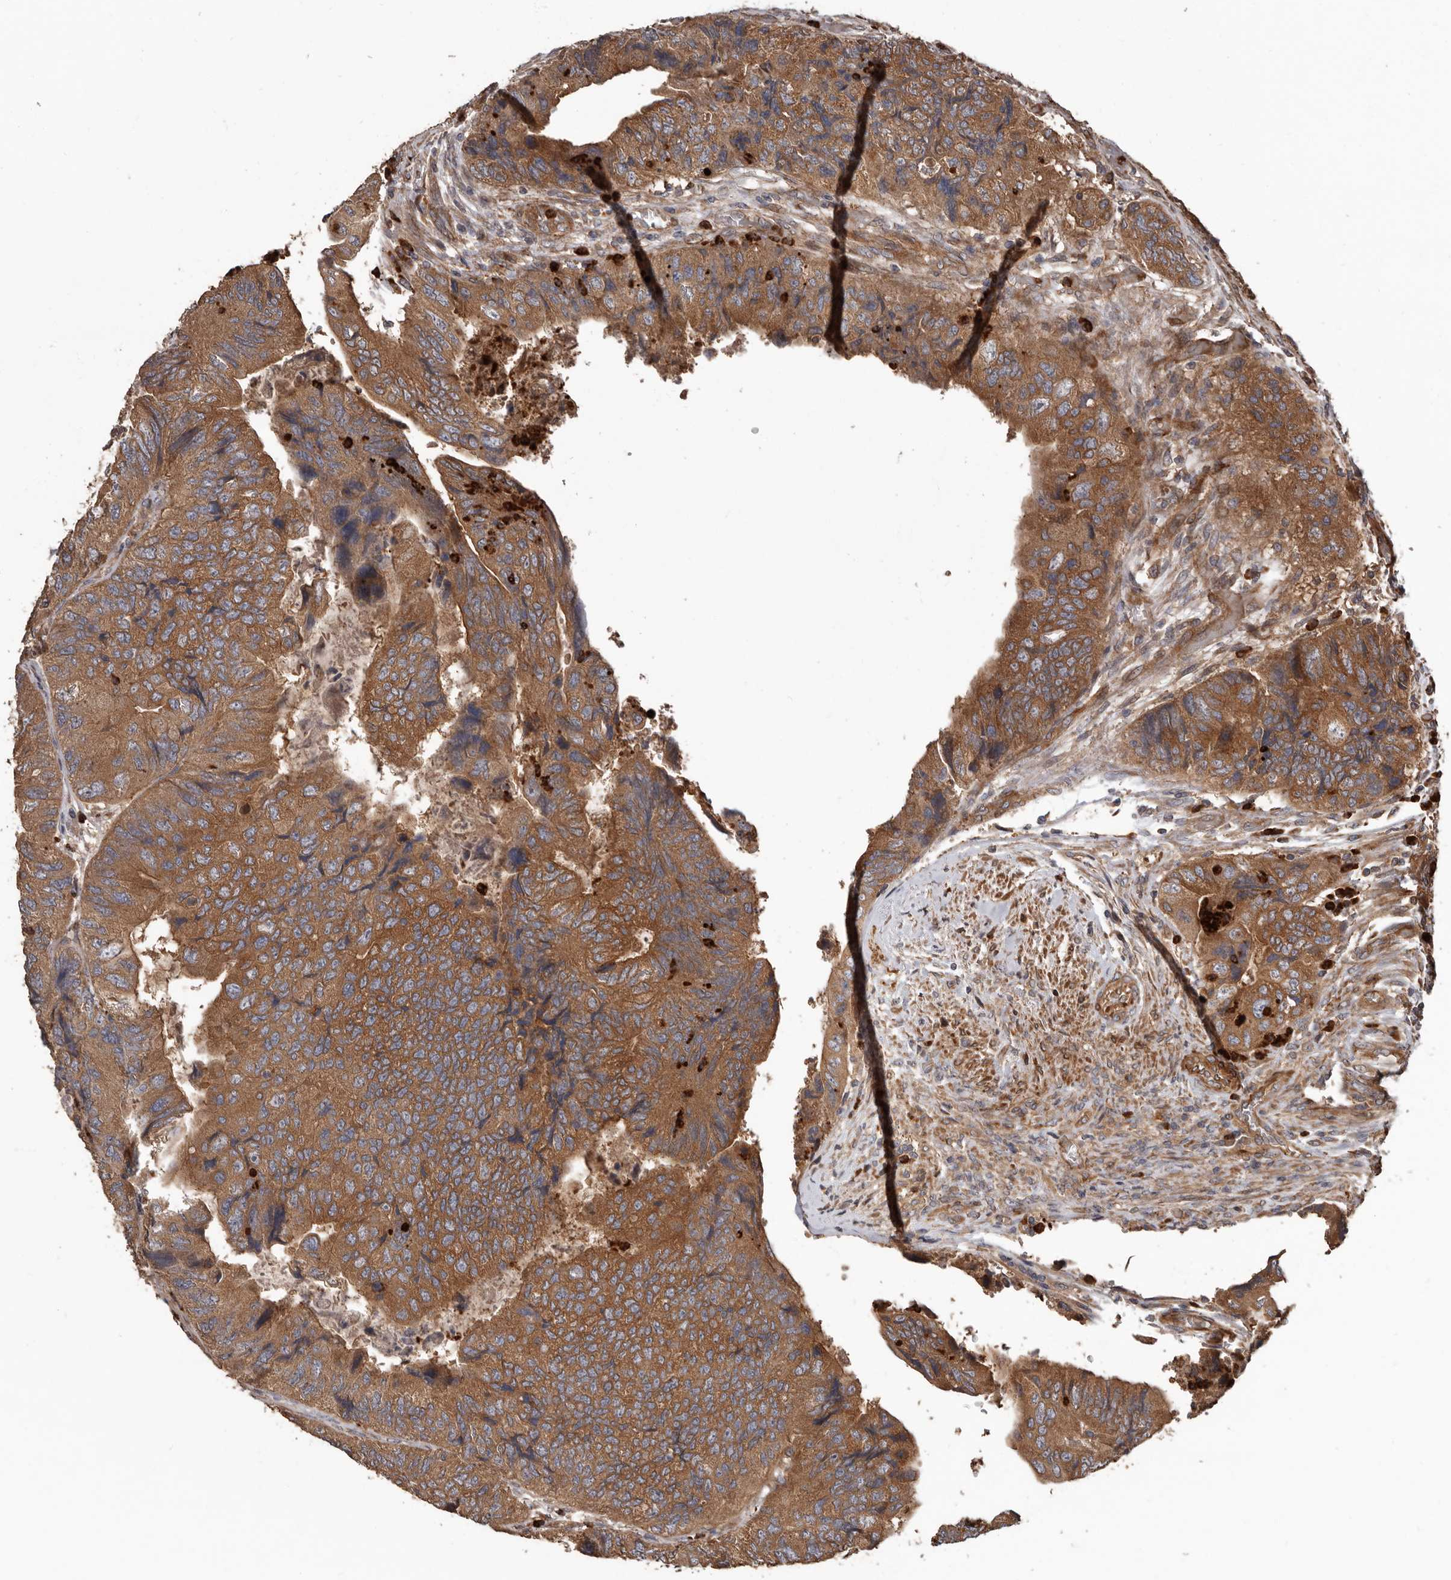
{"staining": {"intensity": "moderate", "quantity": ">75%", "location": "cytoplasmic/membranous"}, "tissue": "colorectal cancer", "cell_type": "Tumor cells", "image_type": "cancer", "snomed": [{"axis": "morphology", "description": "Adenocarcinoma, NOS"}, {"axis": "topography", "description": "Rectum"}], "caption": "A photomicrograph of colorectal cancer stained for a protein shows moderate cytoplasmic/membranous brown staining in tumor cells. (IHC, brightfield microscopy, high magnification).", "gene": "ARHGEF5", "patient": {"sex": "male", "age": 63}}